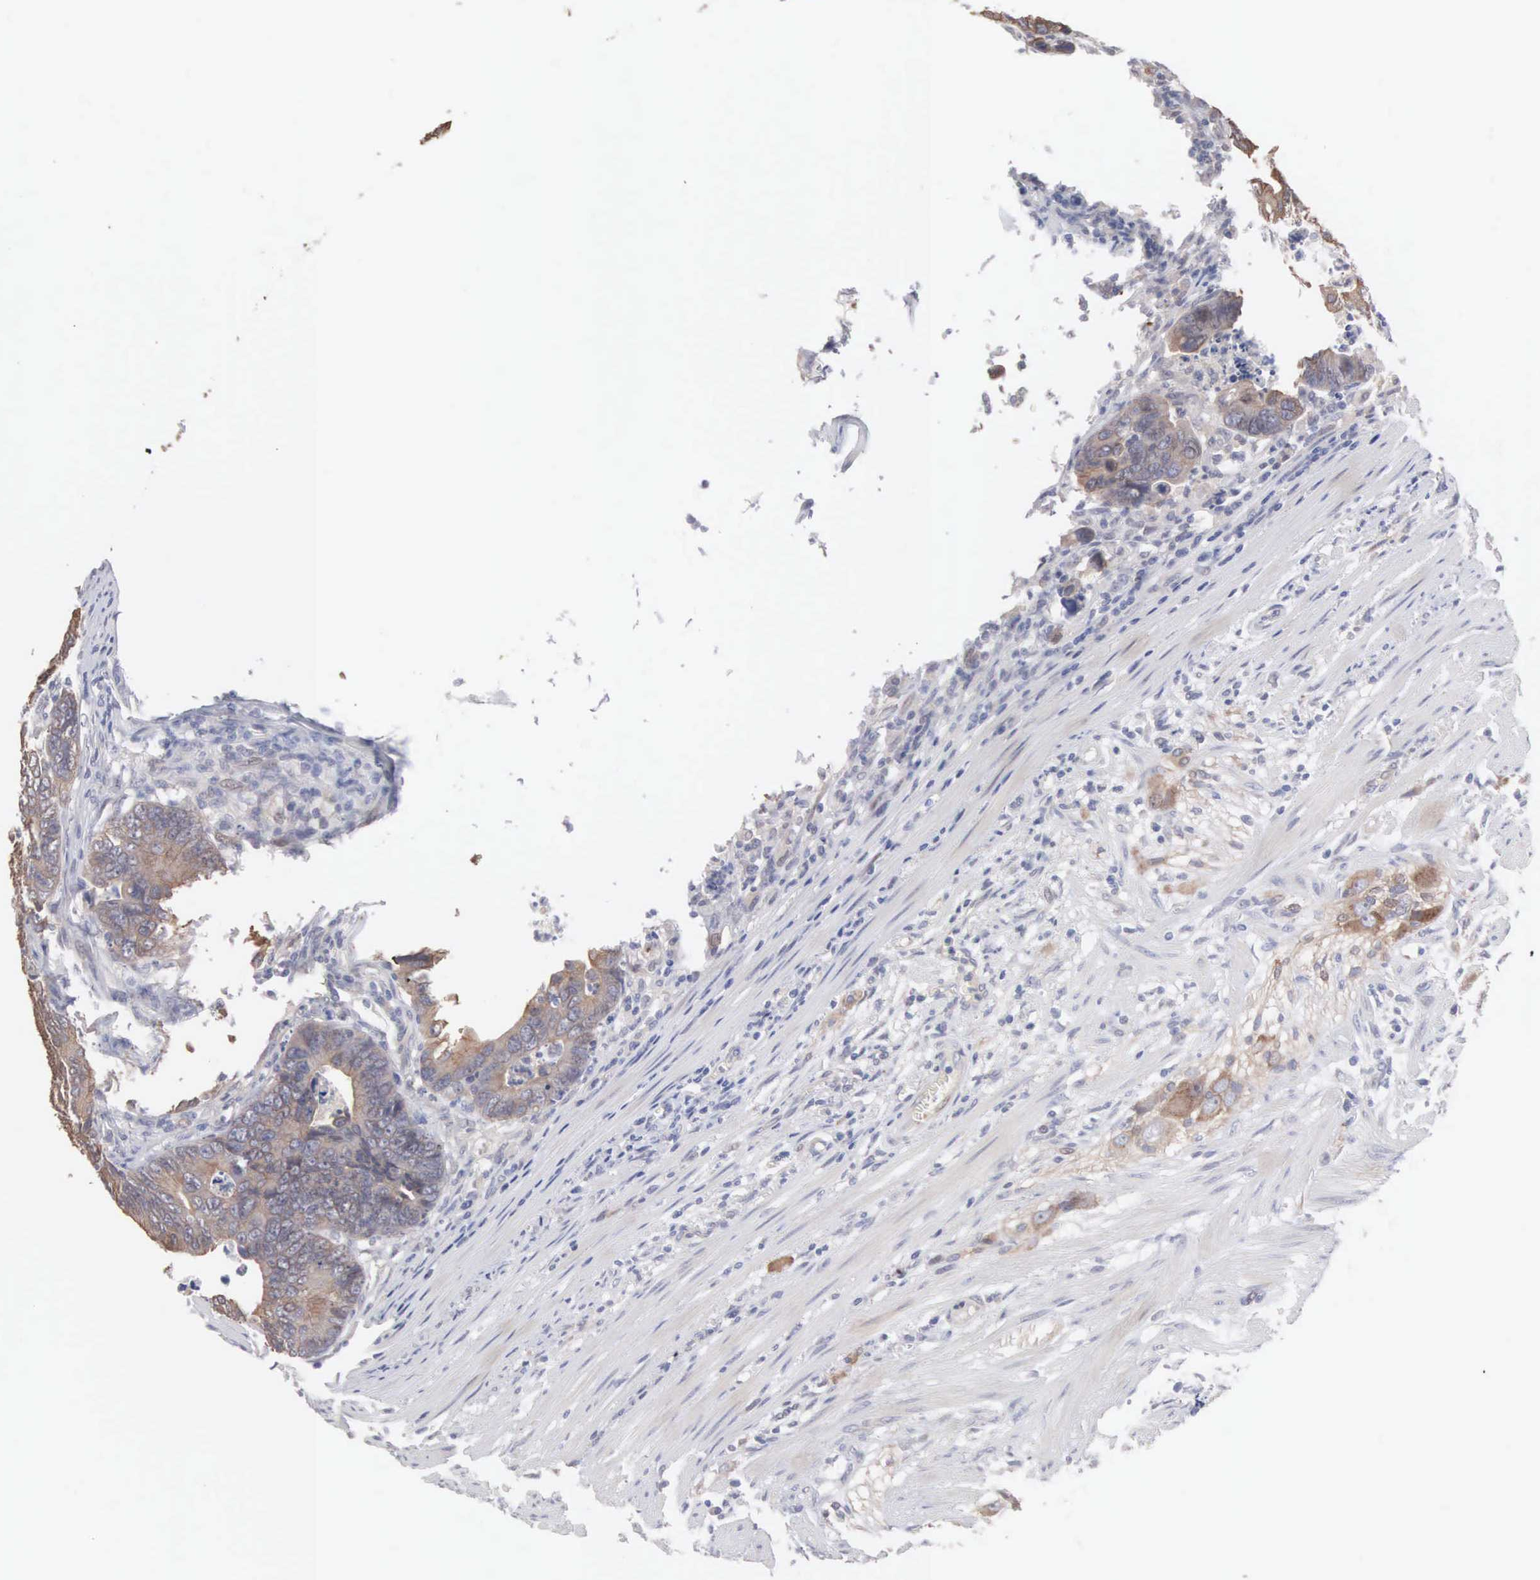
{"staining": {"intensity": "moderate", "quantity": ">75%", "location": "cytoplasmic/membranous"}, "tissue": "colorectal cancer", "cell_type": "Tumor cells", "image_type": "cancer", "snomed": [{"axis": "morphology", "description": "Adenocarcinoma, NOS"}, {"axis": "topography", "description": "Colon"}], "caption": "There is medium levels of moderate cytoplasmic/membranous positivity in tumor cells of adenocarcinoma (colorectal), as demonstrated by immunohistochemical staining (brown color).", "gene": "INF2", "patient": {"sex": "female", "age": 78}}